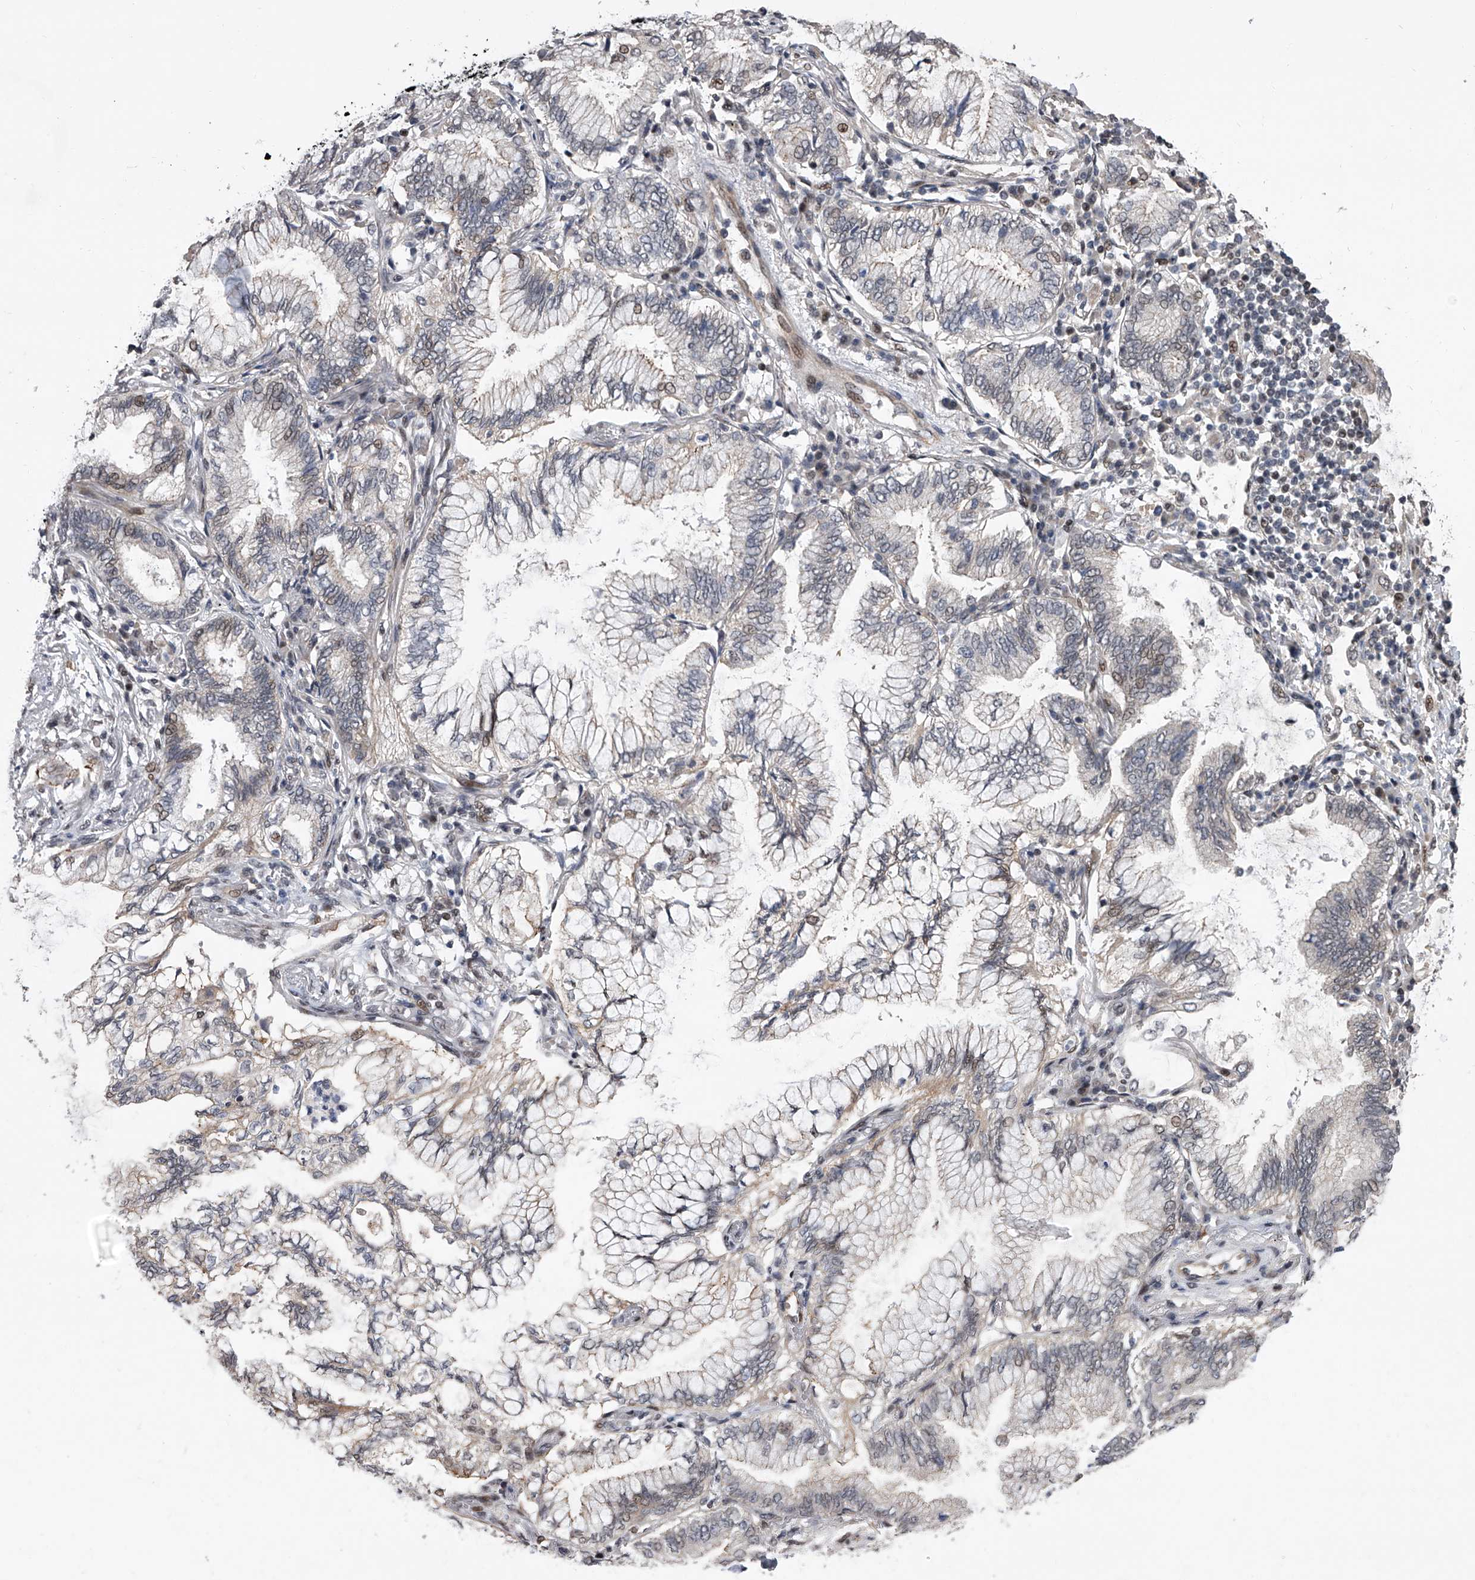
{"staining": {"intensity": "weak", "quantity": "<25%", "location": "nuclear"}, "tissue": "lung cancer", "cell_type": "Tumor cells", "image_type": "cancer", "snomed": [{"axis": "morphology", "description": "Adenocarcinoma, NOS"}, {"axis": "topography", "description": "Lung"}], "caption": "This is an immunohistochemistry photomicrograph of human lung adenocarcinoma. There is no positivity in tumor cells.", "gene": "ZNF426", "patient": {"sex": "female", "age": 70}}